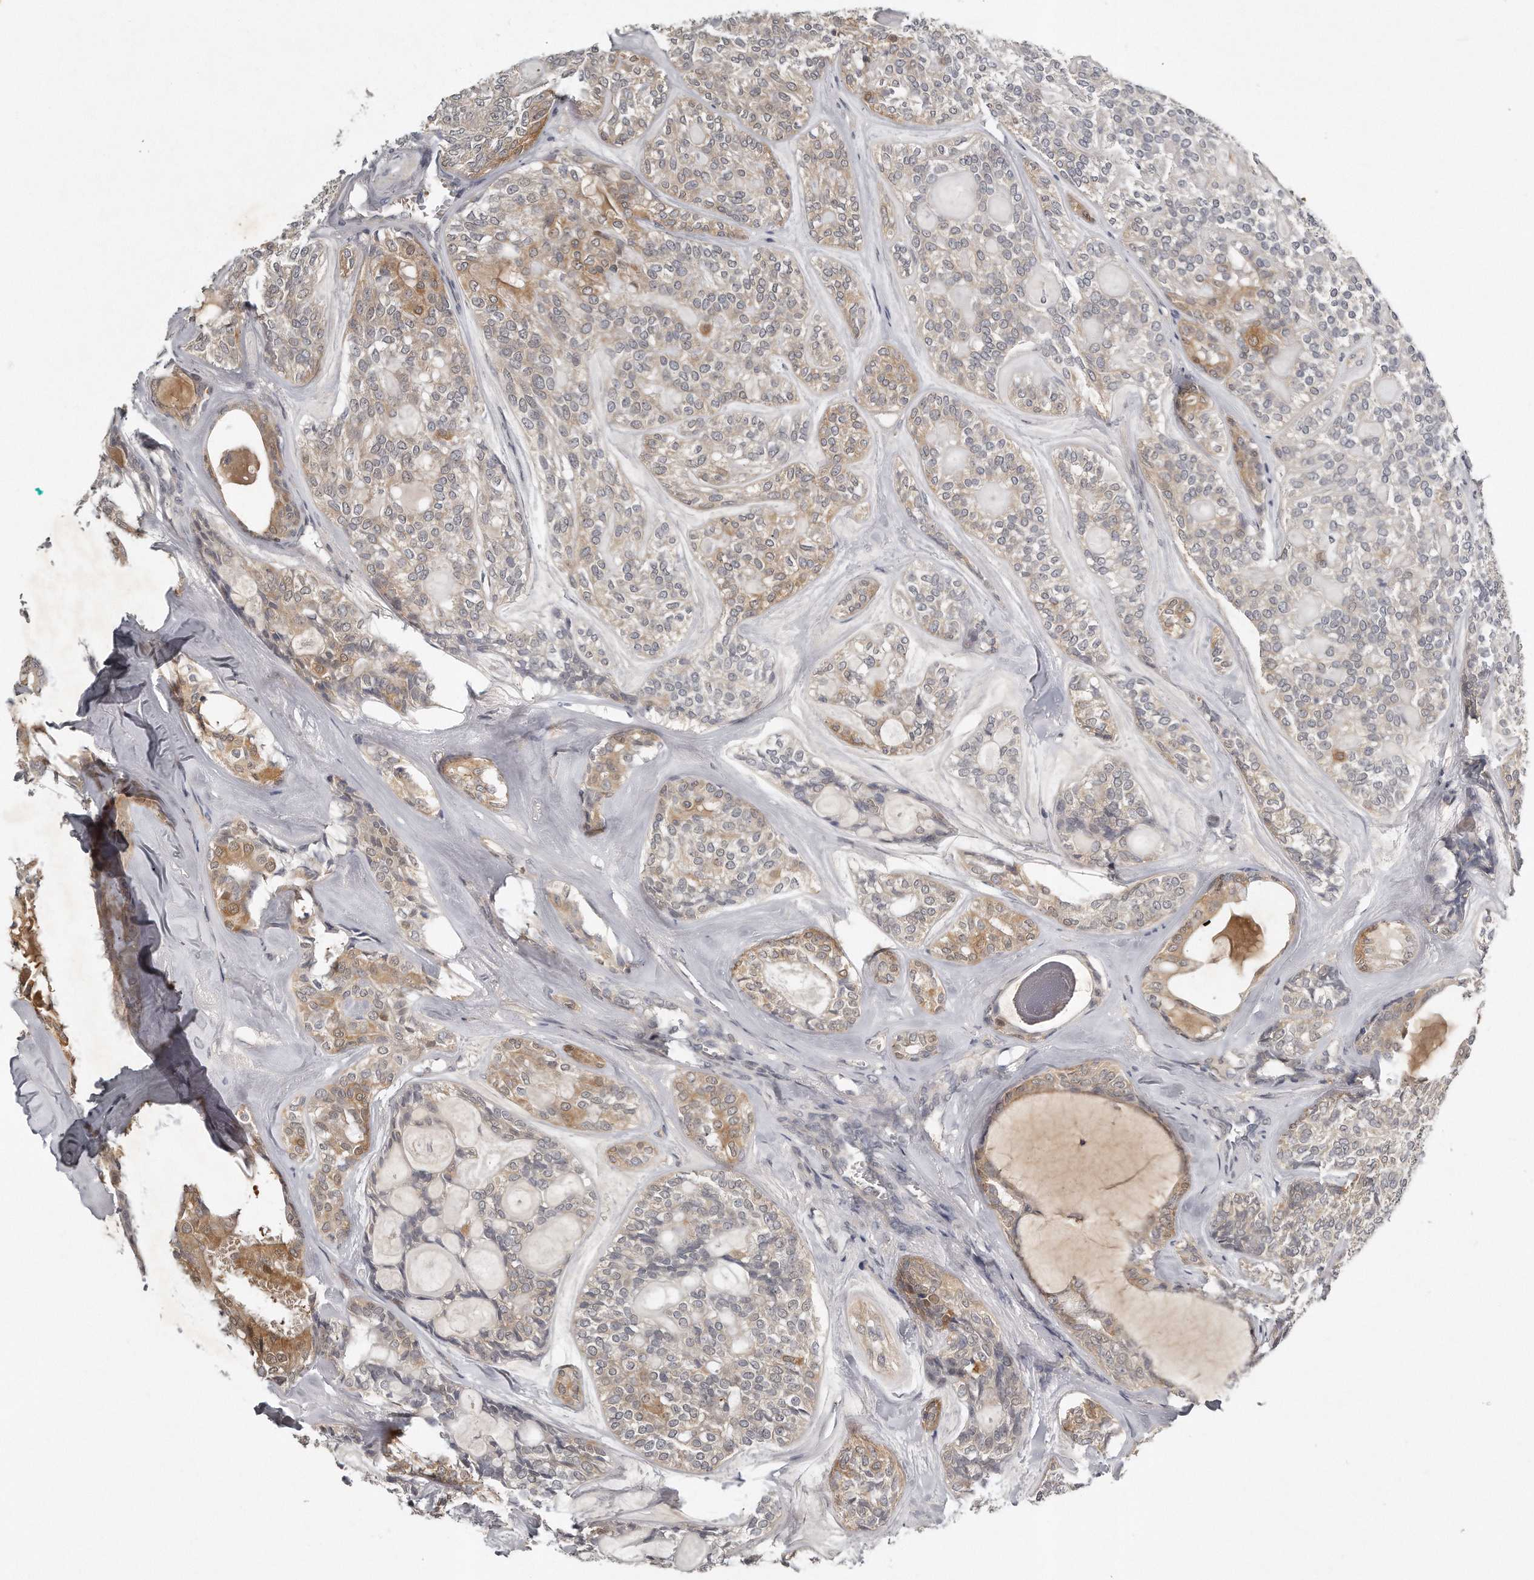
{"staining": {"intensity": "weak", "quantity": "<25%", "location": "cytoplasmic/membranous"}, "tissue": "head and neck cancer", "cell_type": "Tumor cells", "image_type": "cancer", "snomed": [{"axis": "morphology", "description": "Adenocarcinoma, NOS"}, {"axis": "topography", "description": "Head-Neck"}], "caption": "Tumor cells show no significant protein staining in head and neck adenocarcinoma.", "gene": "GGCT", "patient": {"sex": "male", "age": 66}}